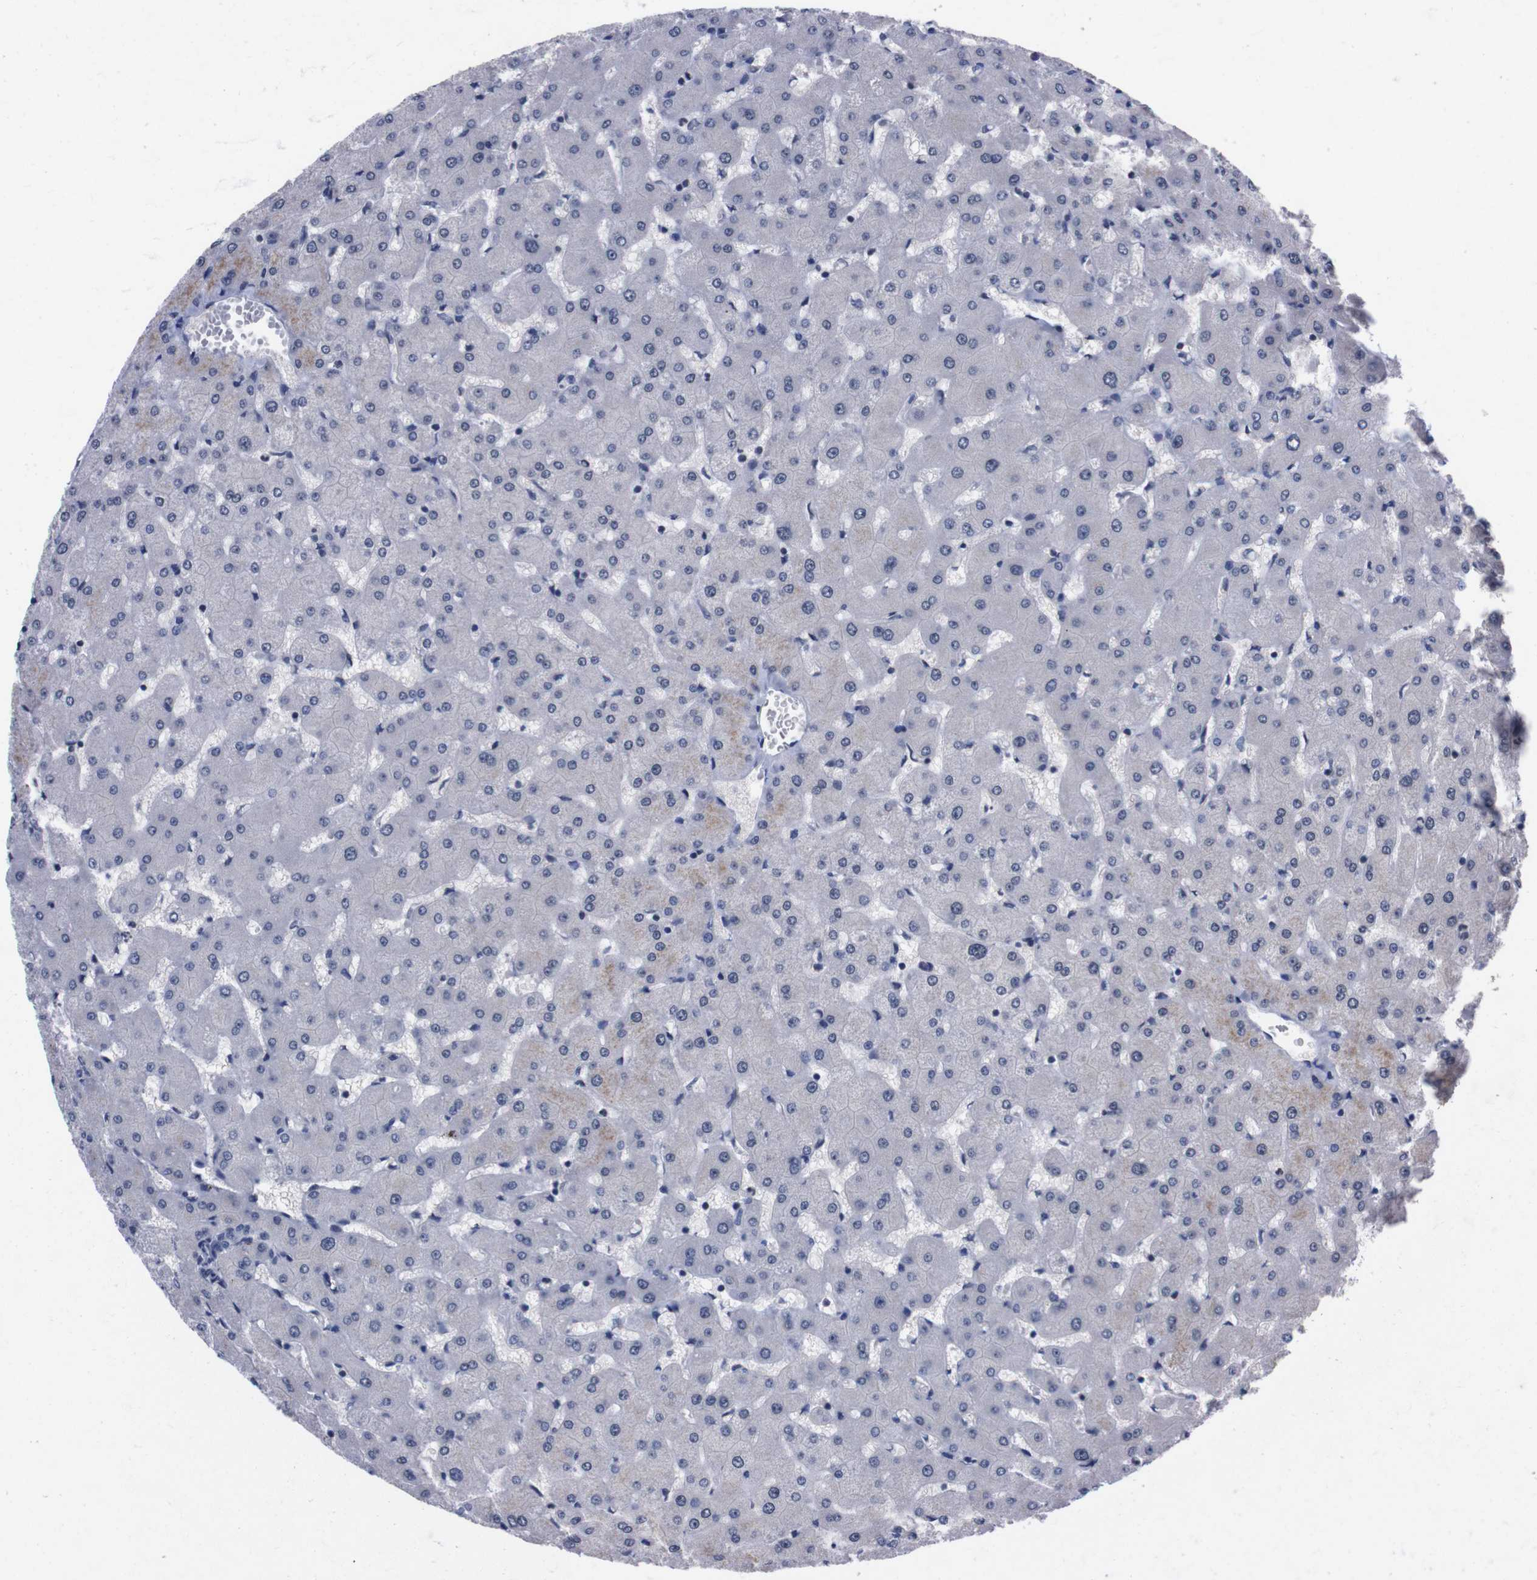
{"staining": {"intensity": "negative", "quantity": "none", "location": "none"}, "tissue": "liver", "cell_type": "Cholangiocytes", "image_type": "normal", "snomed": [{"axis": "morphology", "description": "Normal tissue, NOS"}, {"axis": "topography", "description": "Liver"}], "caption": "DAB immunohistochemical staining of benign human liver shows no significant positivity in cholangiocytes.", "gene": "TNFRSF21", "patient": {"sex": "female", "age": 63}}